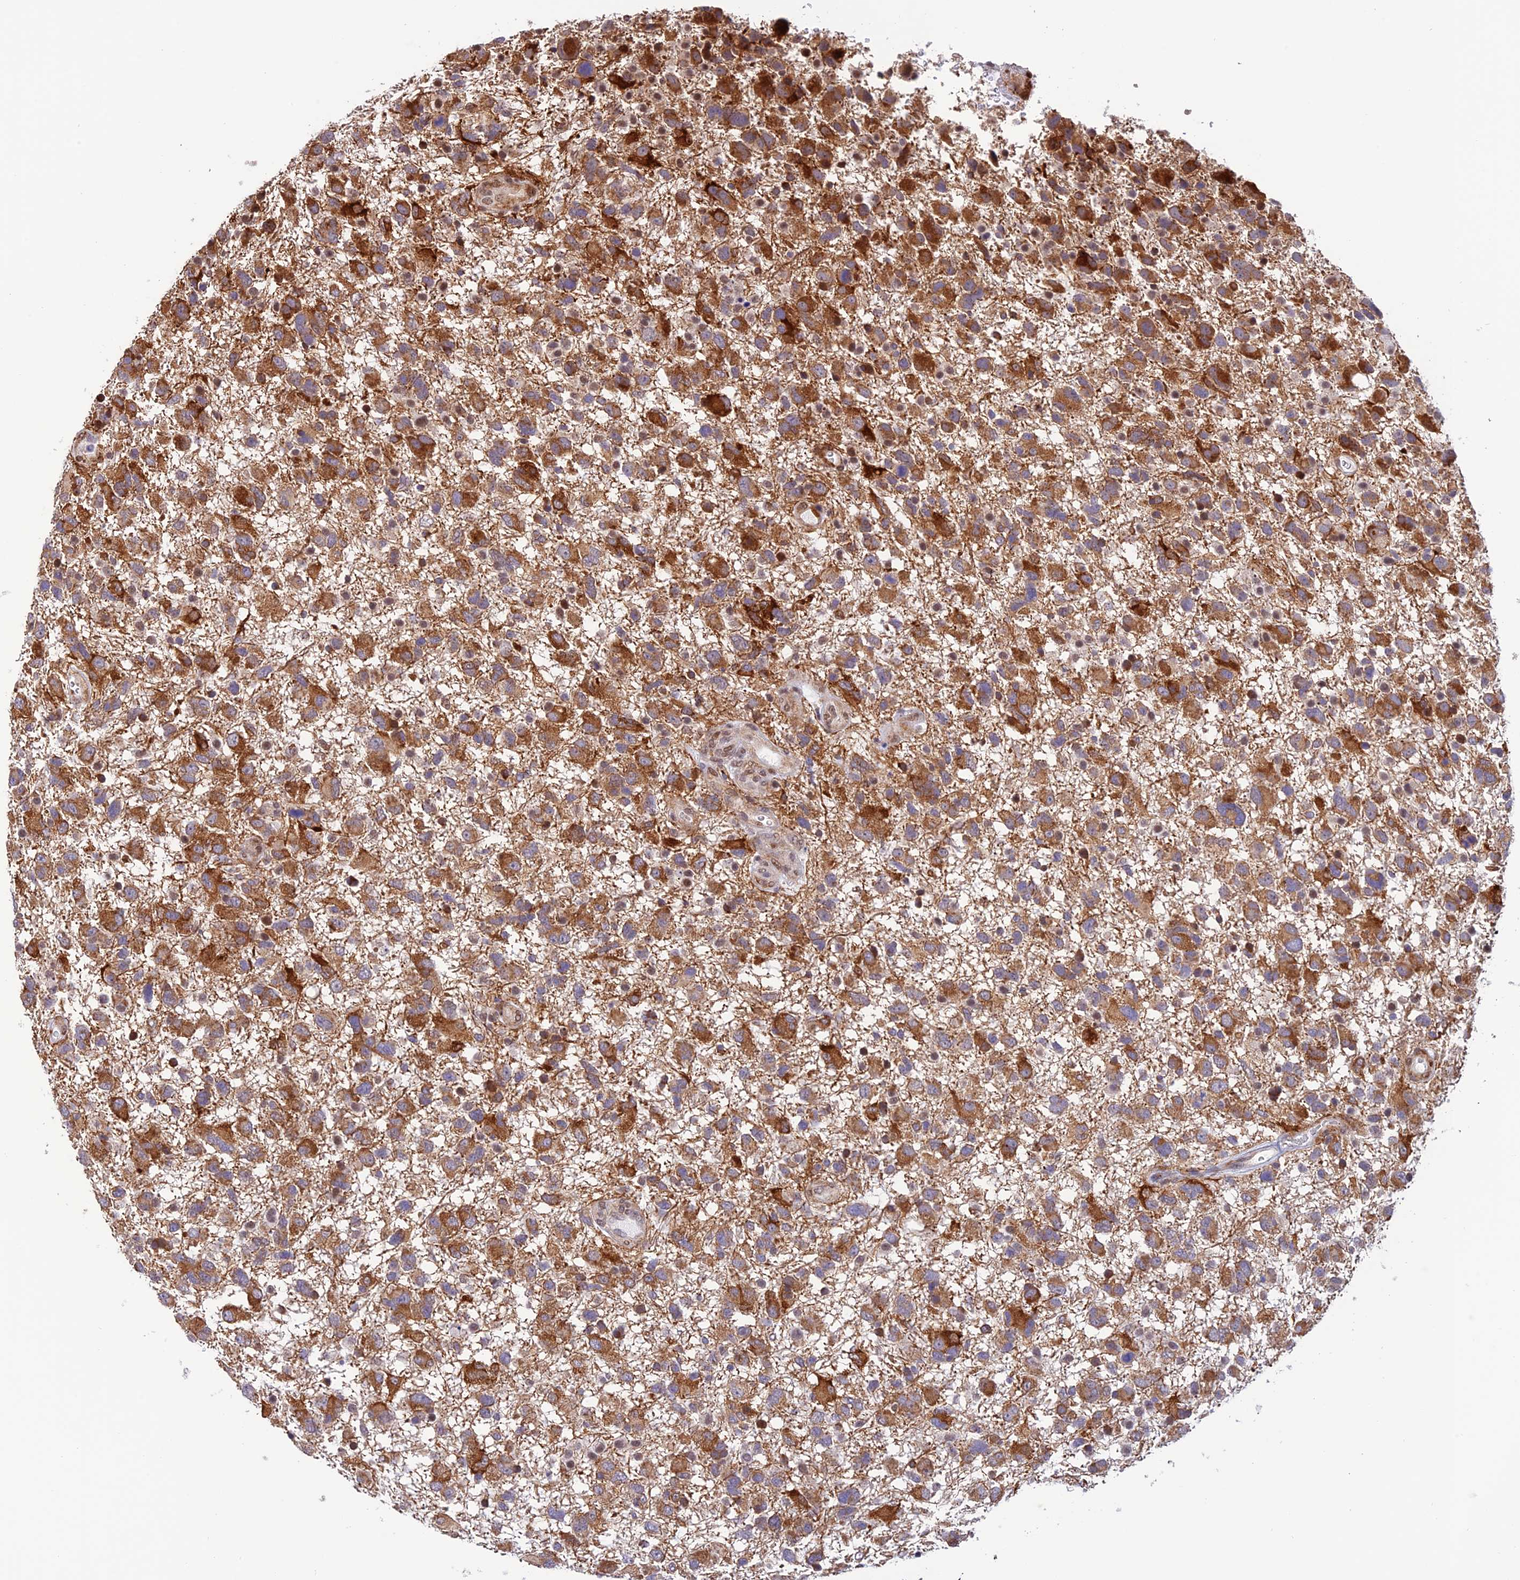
{"staining": {"intensity": "strong", "quantity": "25%-75%", "location": "cytoplasmic/membranous"}, "tissue": "glioma", "cell_type": "Tumor cells", "image_type": "cancer", "snomed": [{"axis": "morphology", "description": "Glioma, malignant, High grade"}, {"axis": "topography", "description": "Brain"}], "caption": "Protein staining shows strong cytoplasmic/membranous staining in about 25%-75% of tumor cells in glioma.", "gene": "WDR55", "patient": {"sex": "male", "age": 61}}